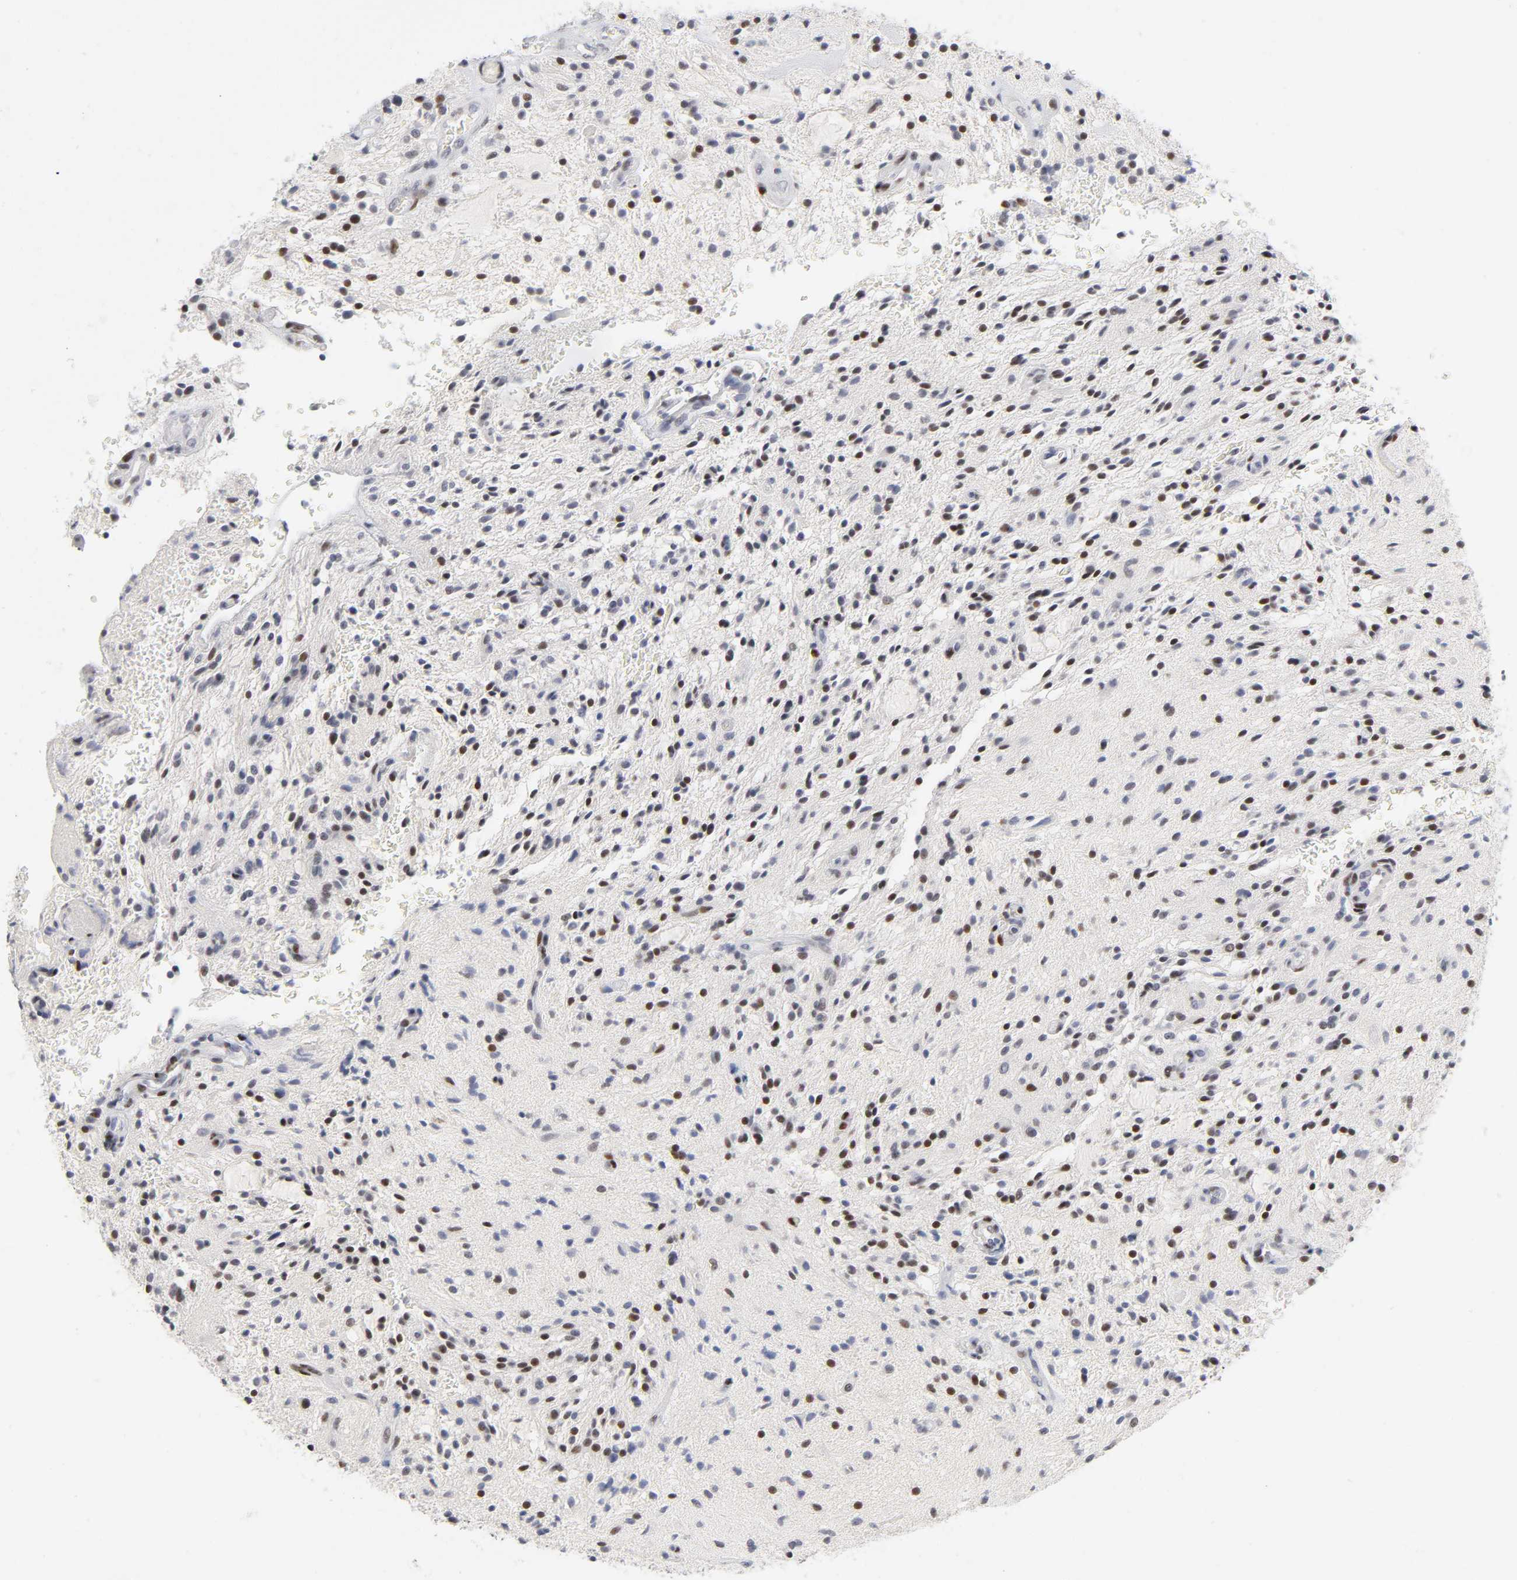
{"staining": {"intensity": "strong", "quantity": "25%-75%", "location": "nuclear"}, "tissue": "glioma", "cell_type": "Tumor cells", "image_type": "cancer", "snomed": [{"axis": "morphology", "description": "Glioma, malignant, NOS"}, {"axis": "topography", "description": "Cerebellum"}], "caption": "A brown stain shows strong nuclear staining of a protein in human glioma tumor cells. The protein is shown in brown color, while the nuclei are stained blue.", "gene": "SP3", "patient": {"sex": "female", "age": 10}}